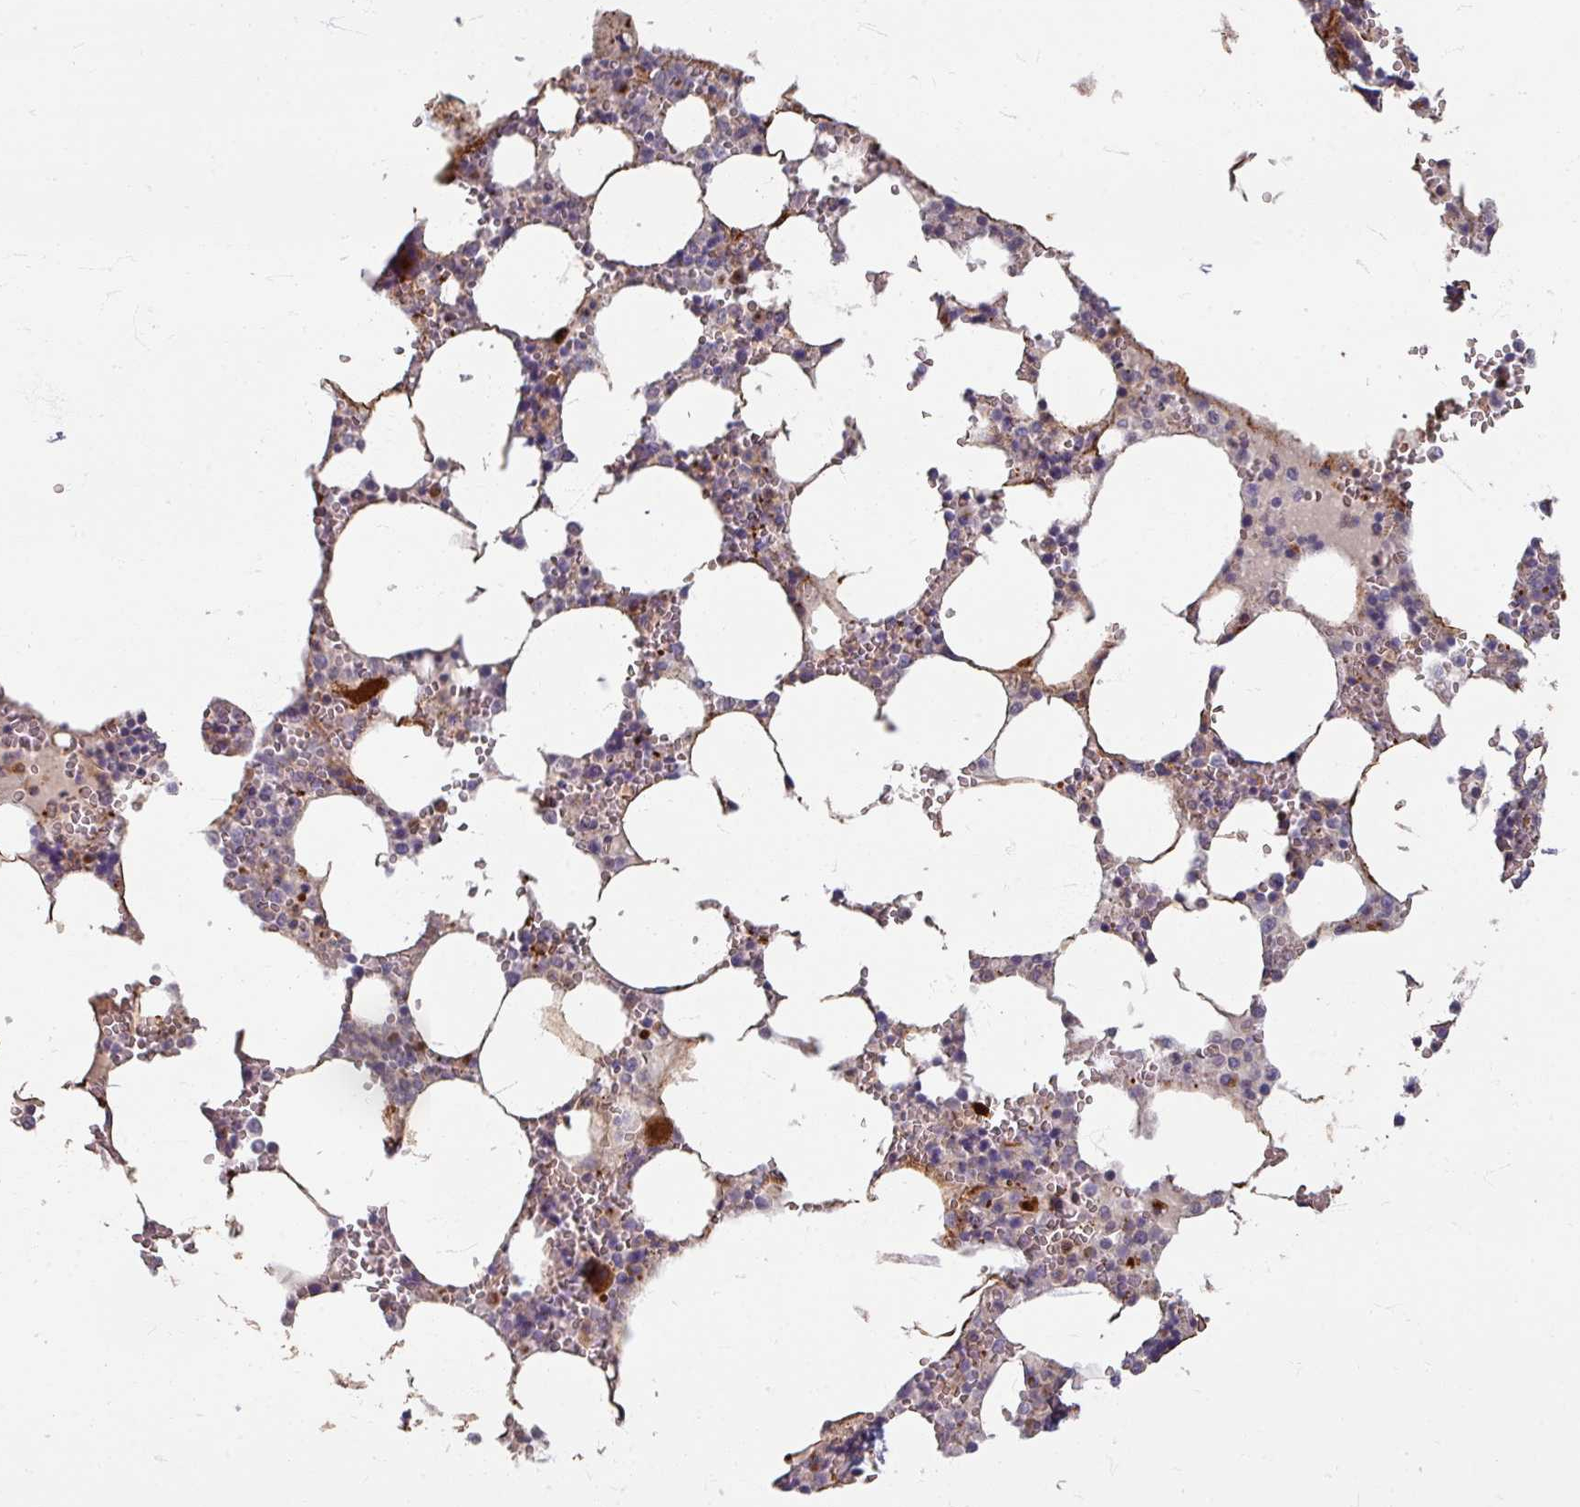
{"staining": {"intensity": "moderate", "quantity": "<25%", "location": "cytoplasmic/membranous"}, "tissue": "bone marrow", "cell_type": "Hematopoietic cells", "image_type": "normal", "snomed": [{"axis": "morphology", "description": "Normal tissue, NOS"}, {"axis": "topography", "description": "Bone marrow"}], "caption": "Protein expression analysis of unremarkable human bone marrow reveals moderate cytoplasmic/membranous staining in approximately <25% of hematopoietic cells. (DAB (3,3'-diaminobenzidine) = brown stain, brightfield microscopy at high magnification).", "gene": "GABARAPL1", "patient": {"sex": "male", "age": 64}}